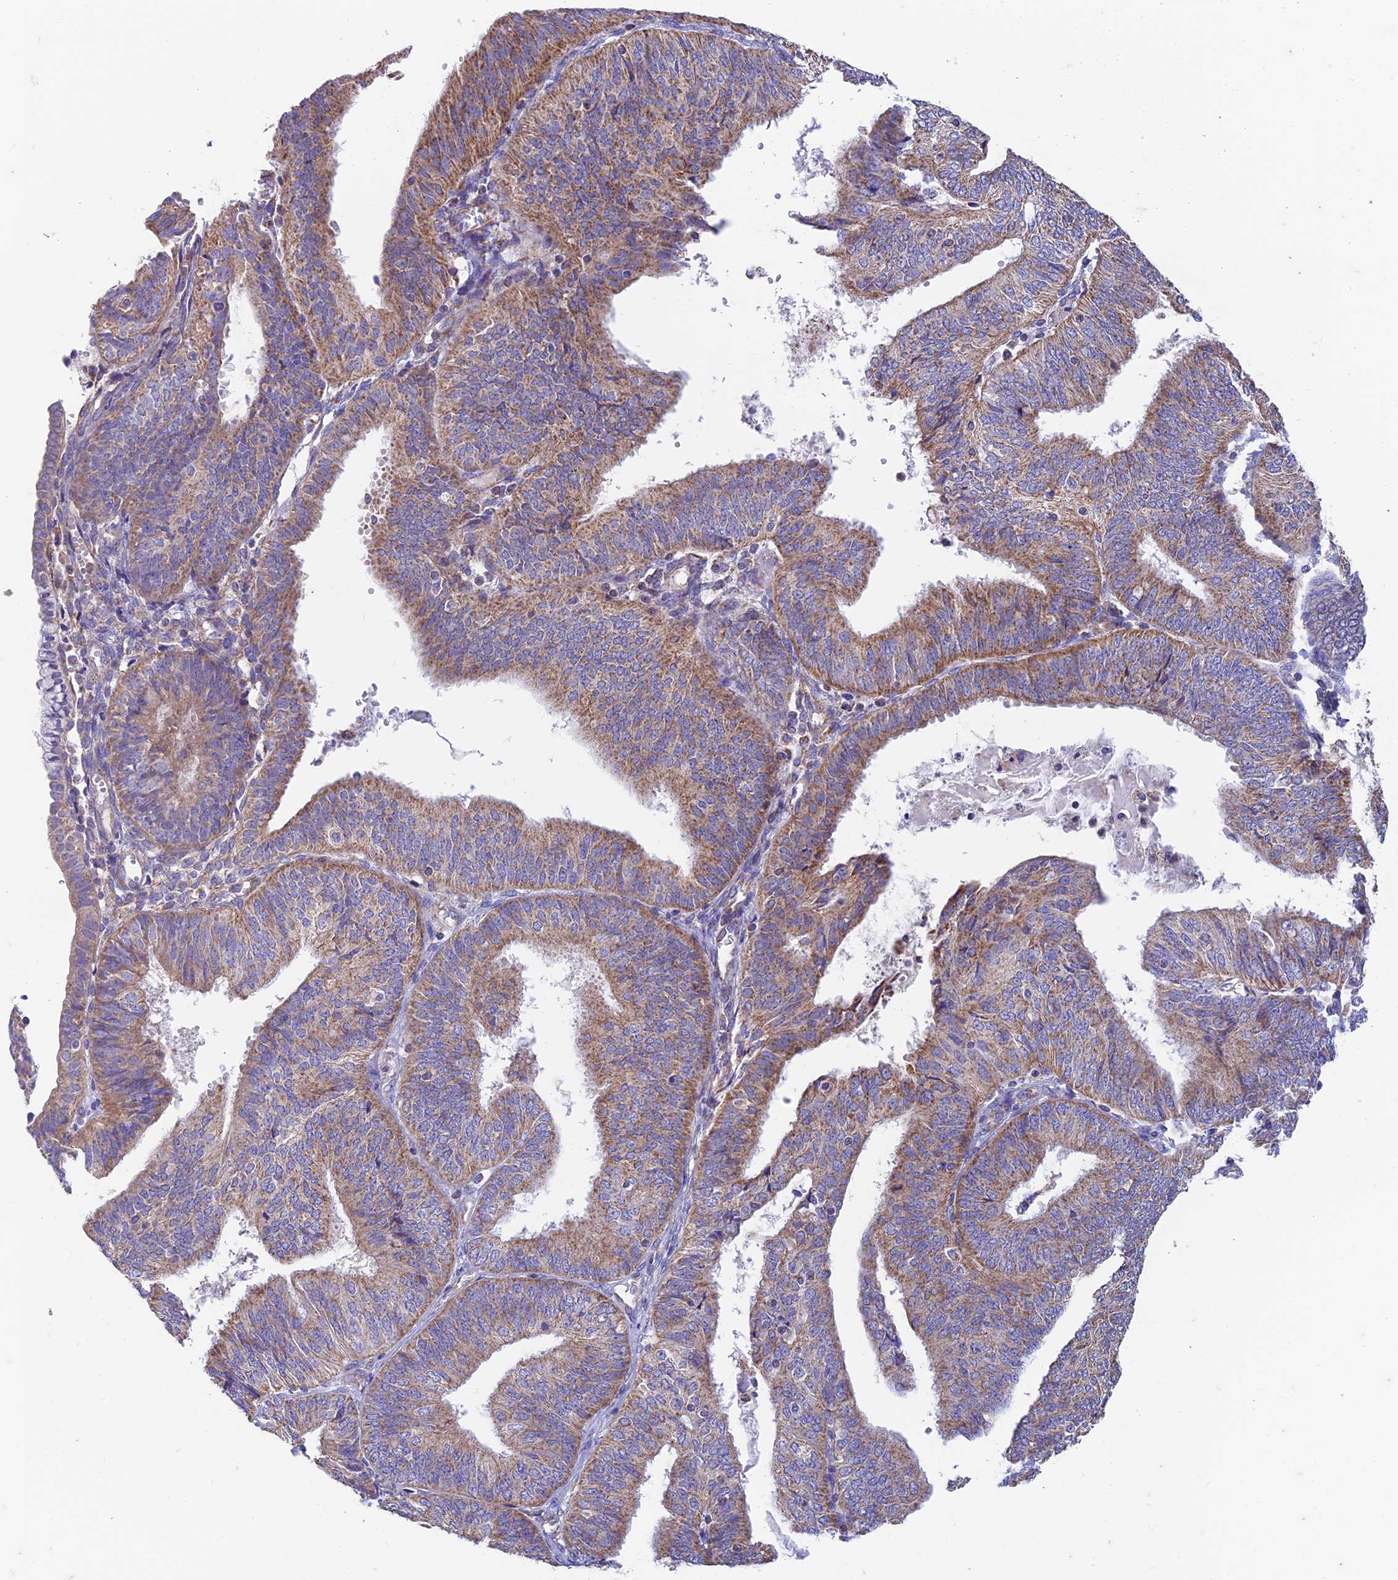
{"staining": {"intensity": "moderate", "quantity": ">75%", "location": "cytoplasmic/membranous"}, "tissue": "endometrial cancer", "cell_type": "Tumor cells", "image_type": "cancer", "snomed": [{"axis": "morphology", "description": "Adenocarcinoma, NOS"}, {"axis": "topography", "description": "Endometrium"}], "caption": "Immunohistochemical staining of adenocarcinoma (endometrial) shows moderate cytoplasmic/membranous protein expression in about >75% of tumor cells.", "gene": "ZNF181", "patient": {"sex": "female", "age": 58}}